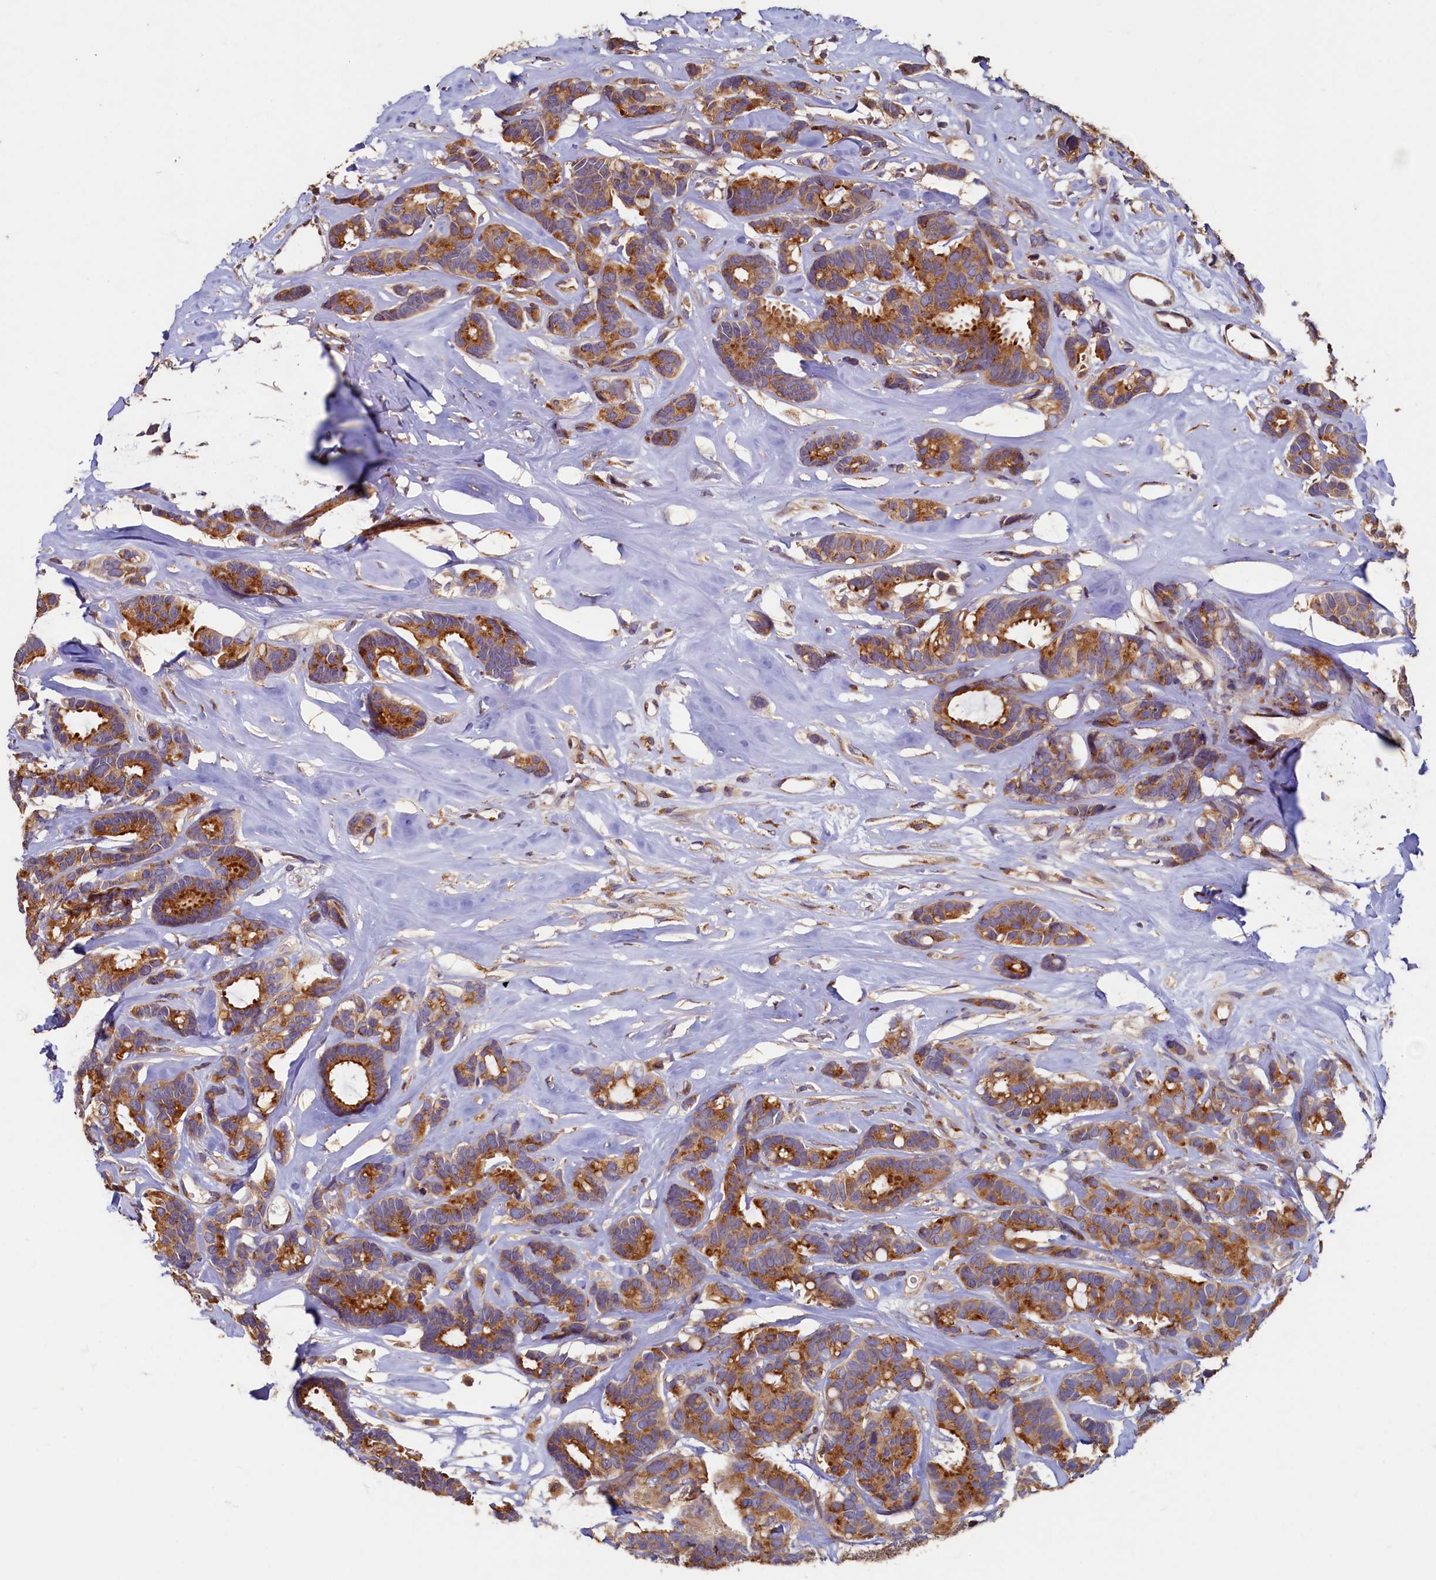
{"staining": {"intensity": "moderate", "quantity": ">75%", "location": "cytoplasmic/membranous"}, "tissue": "breast cancer", "cell_type": "Tumor cells", "image_type": "cancer", "snomed": [{"axis": "morphology", "description": "Duct carcinoma"}, {"axis": "topography", "description": "Breast"}], "caption": "Immunohistochemistry micrograph of breast cancer stained for a protein (brown), which exhibits medium levels of moderate cytoplasmic/membranous positivity in about >75% of tumor cells.", "gene": "TMEM181", "patient": {"sex": "female", "age": 87}}